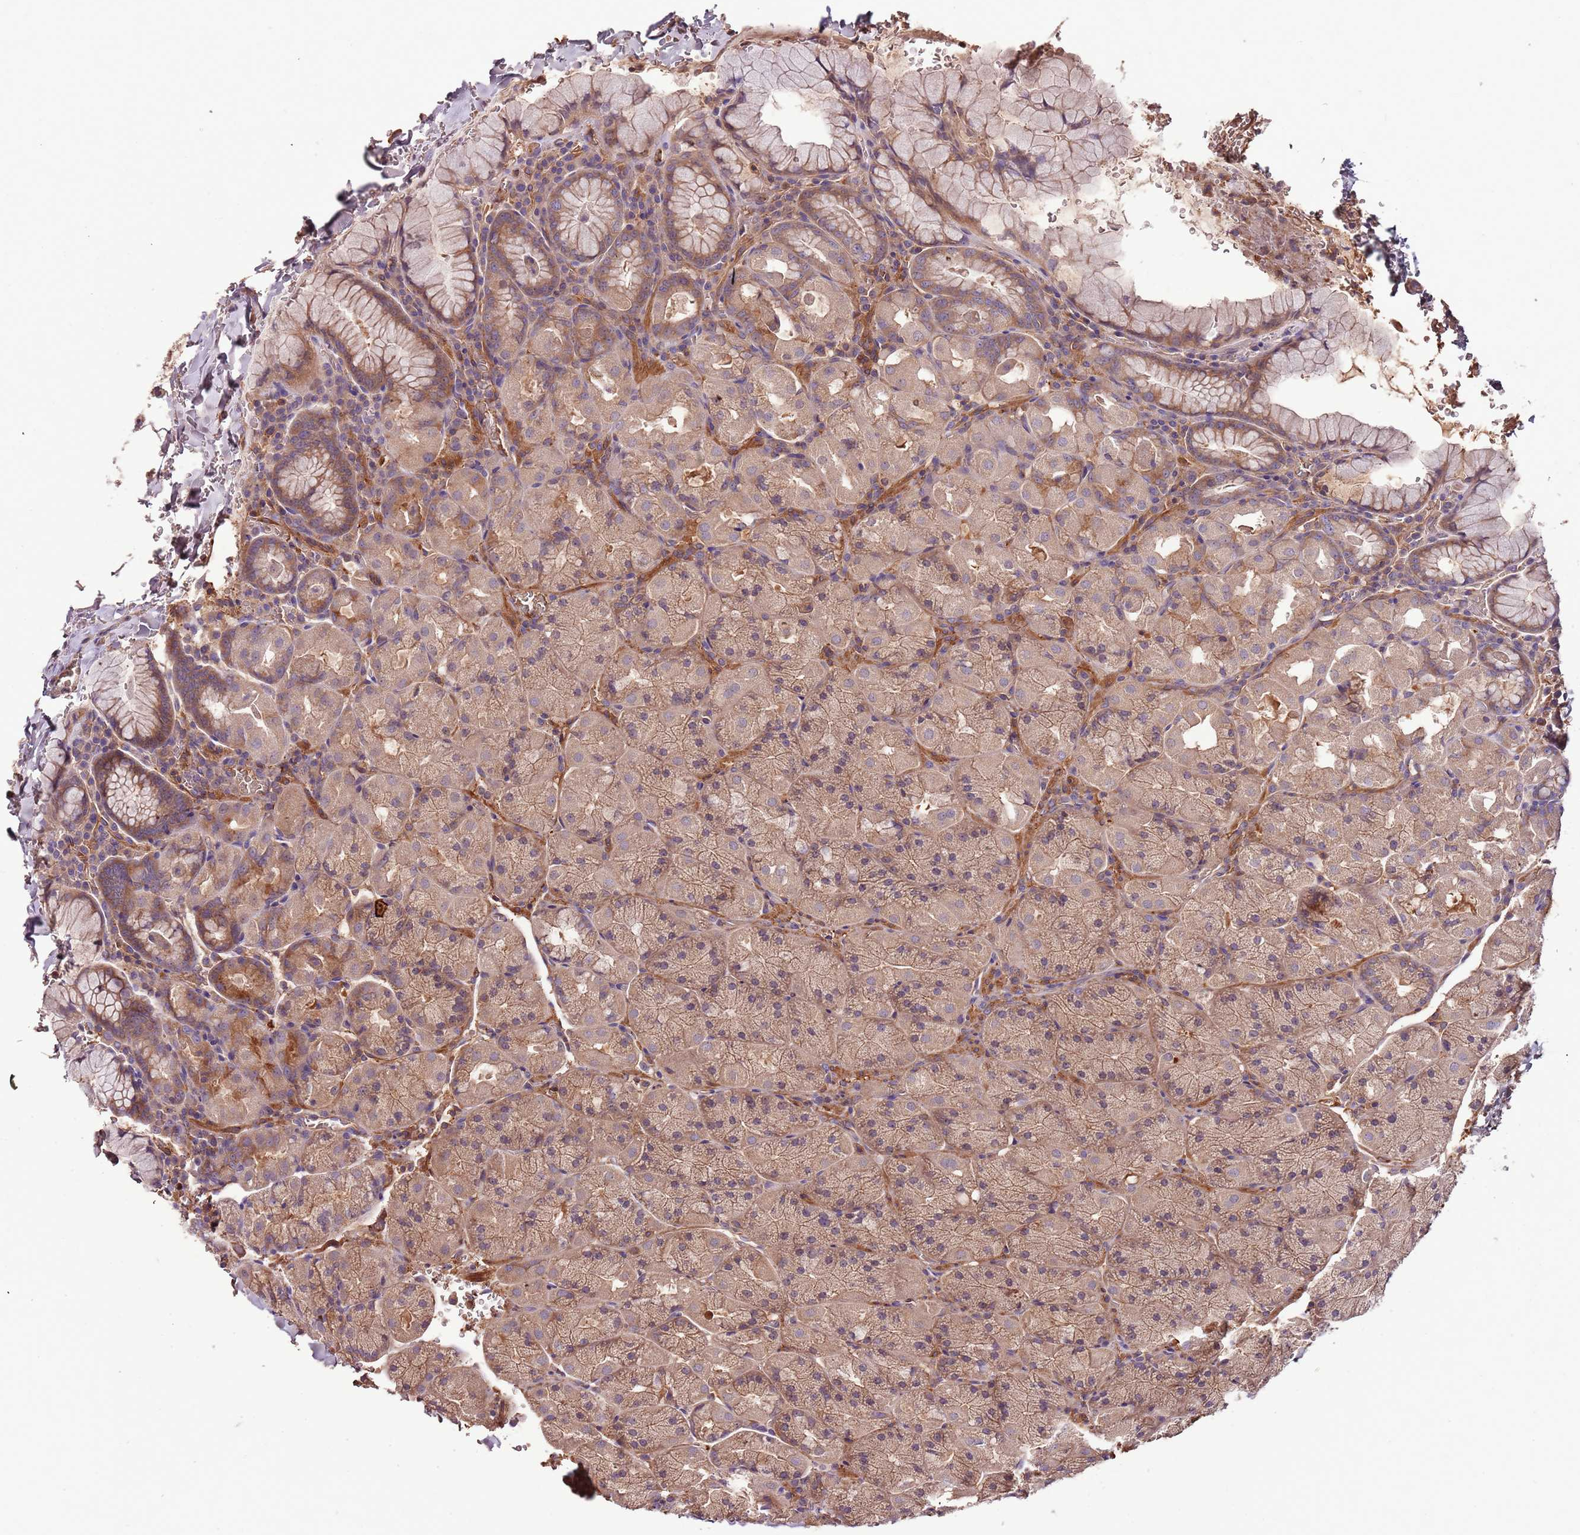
{"staining": {"intensity": "moderate", "quantity": ">75%", "location": "cytoplasmic/membranous"}, "tissue": "stomach", "cell_type": "Glandular cells", "image_type": "normal", "snomed": [{"axis": "morphology", "description": "Normal tissue, NOS"}, {"axis": "topography", "description": "Stomach, upper"}, {"axis": "topography", "description": "Stomach, lower"}], "caption": "The photomicrograph exhibits immunohistochemical staining of unremarkable stomach. There is moderate cytoplasmic/membranous positivity is appreciated in about >75% of glandular cells.", "gene": "DENR", "patient": {"sex": "male", "age": 80}}